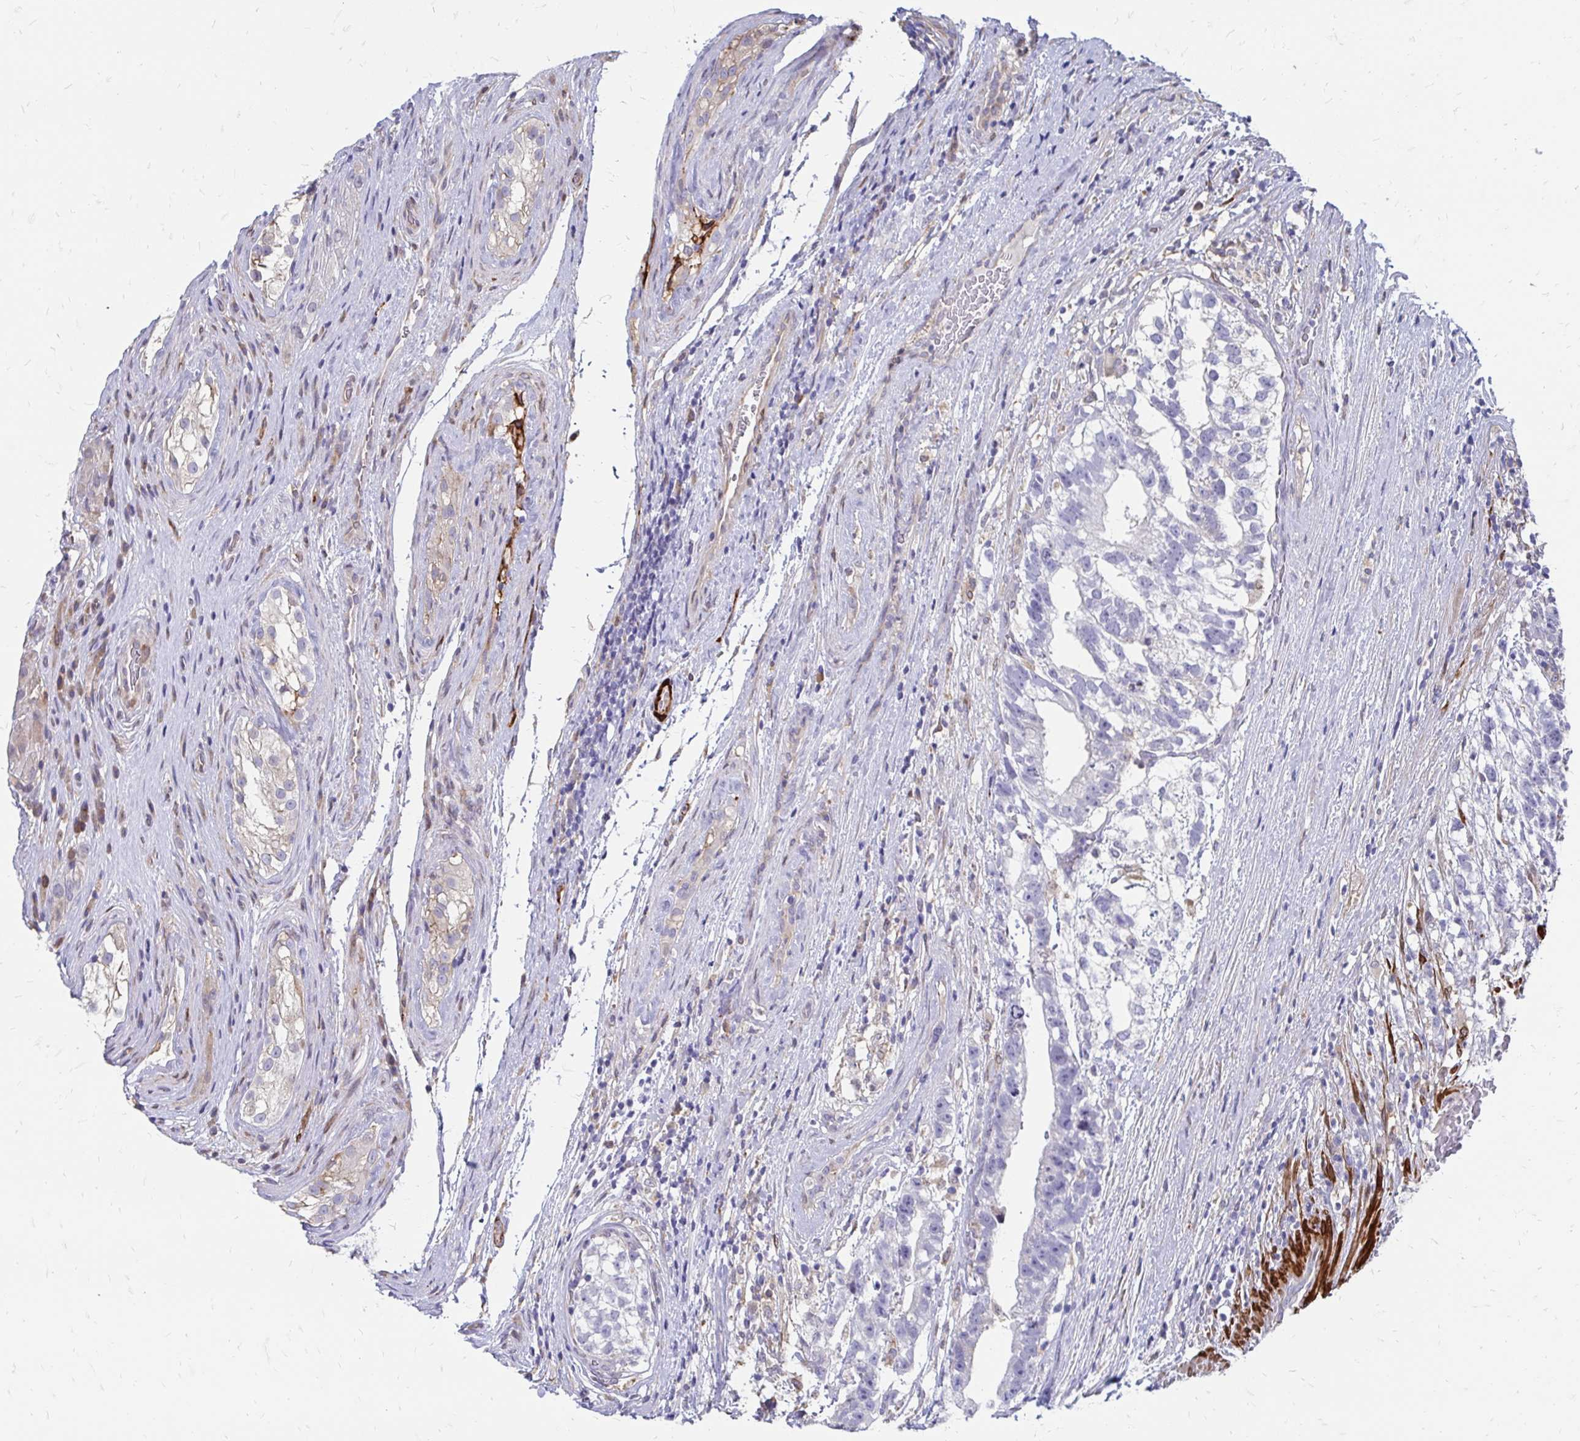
{"staining": {"intensity": "negative", "quantity": "none", "location": "none"}, "tissue": "testis cancer", "cell_type": "Tumor cells", "image_type": "cancer", "snomed": [{"axis": "morphology", "description": "Seminoma, NOS"}, {"axis": "morphology", "description": "Carcinoma, Embryonal, NOS"}, {"axis": "topography", "description": "Testis"}], "caption": "Testis cancer (embryonal carcinoma) was stained to show a protein in brown. There is no significant staining in tumor cells.", "gene": "CDKL1", "patient": {"sex": "male", "age": 41}}